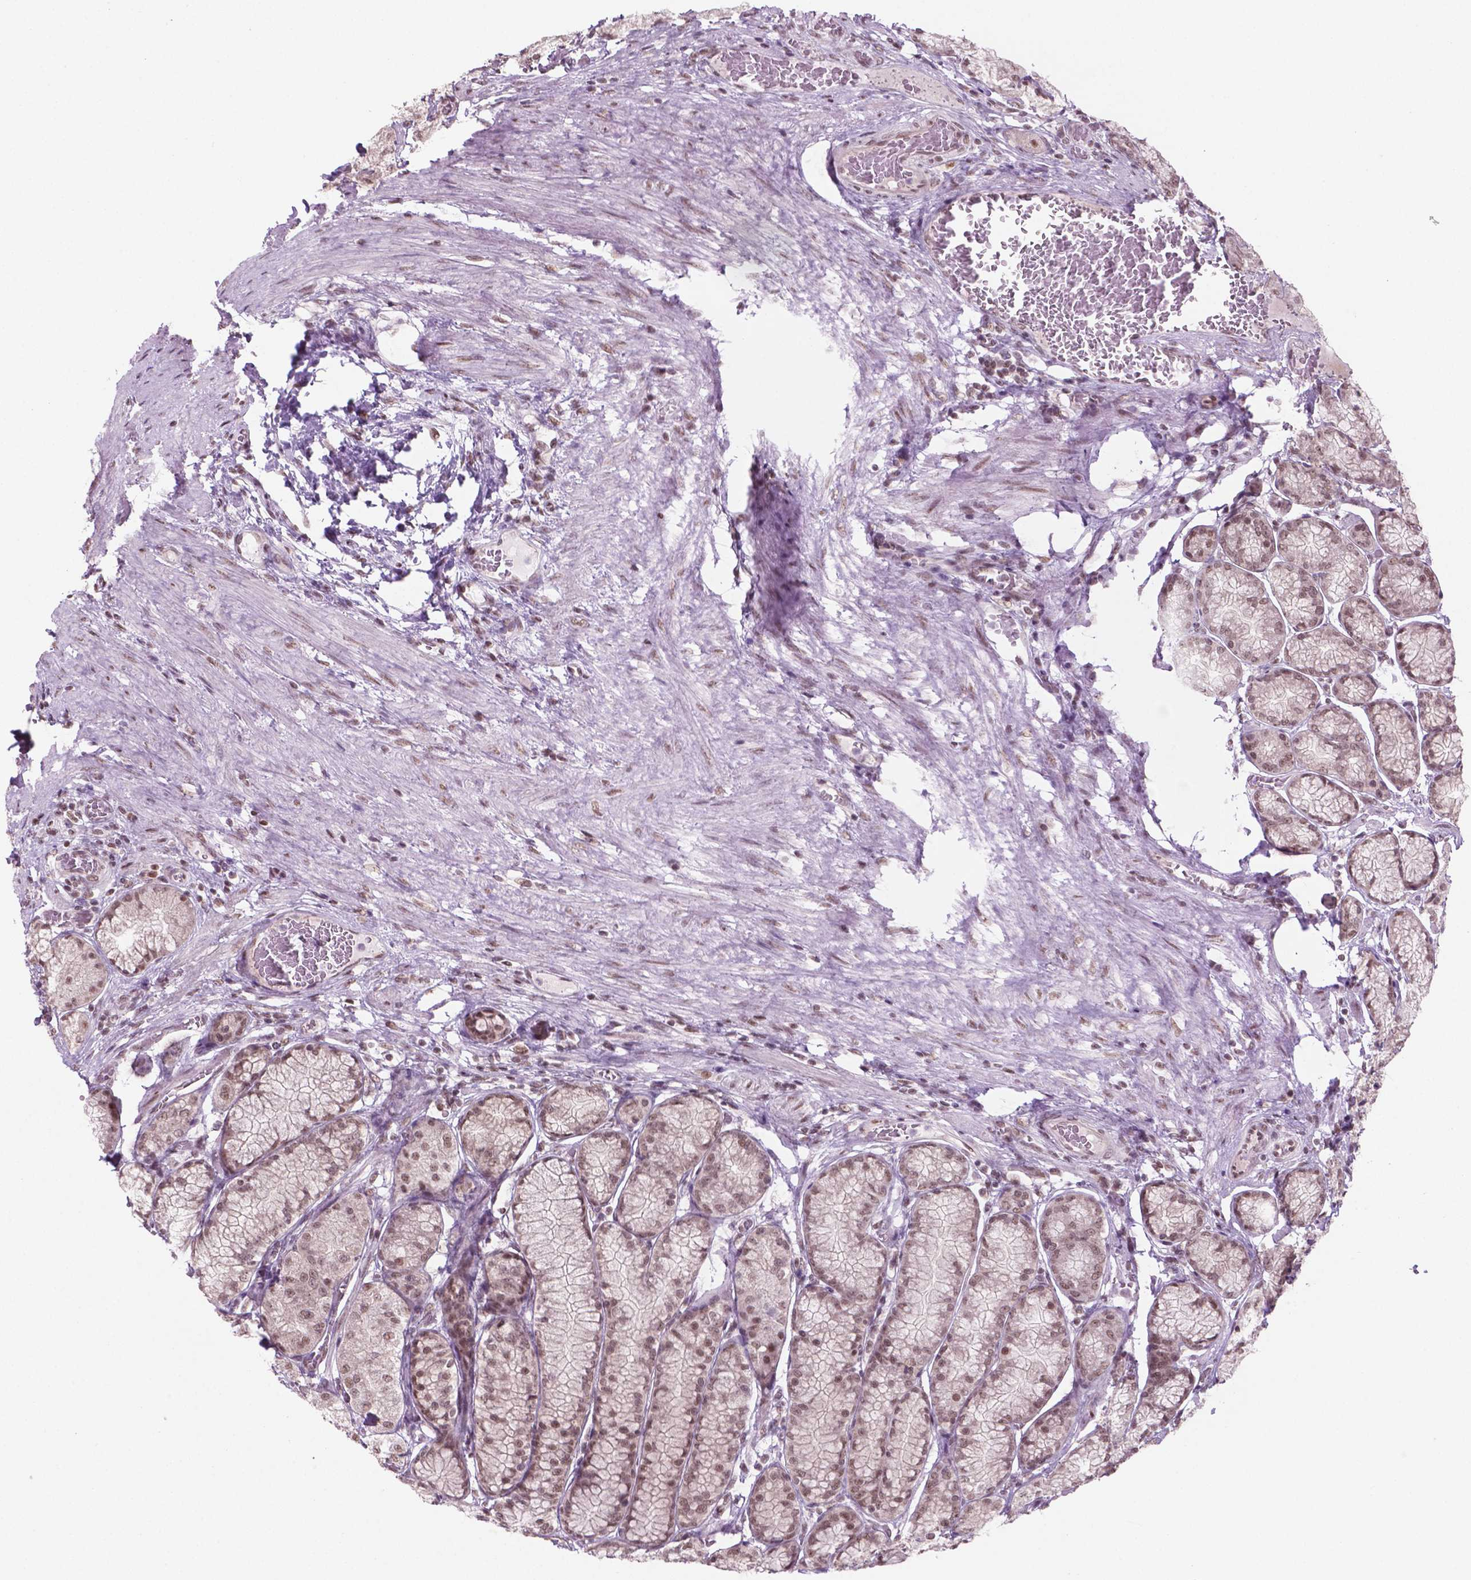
{"staining": {"intensity": "moderate", "quantity": "25%-75%", "location": "cytoplasmic/membranous,nuclear"}, "tissue": "stomach", "cell_type": "Glandular cells", "image_type": "normal", "snomed": [{"axis": "morphology", "description": "Normal tissue, NOS"}, {"axis": "morphology", "description": "Adenocarcinoma, NOS"}, {"axis": "morphology", "description": "Adenocarcinoma, High grade"}, {"axis": "topography", "description": "Stomach, upper"}, {"axis": "topography", "description": "Stomach"}], "caption": "Unremarkable stomach displays moderate cytoplasmic/membranous,nuclear expression in about 25%-75% of glandular cells, visualized by immunohistochemistry. The staining is performed using DAB brown chromogen to label protein expression. The nuclei are counter-stained blue using hematoxylin.", "gene": "PHAX", "patient": {"sex": "female", "age": 65}}